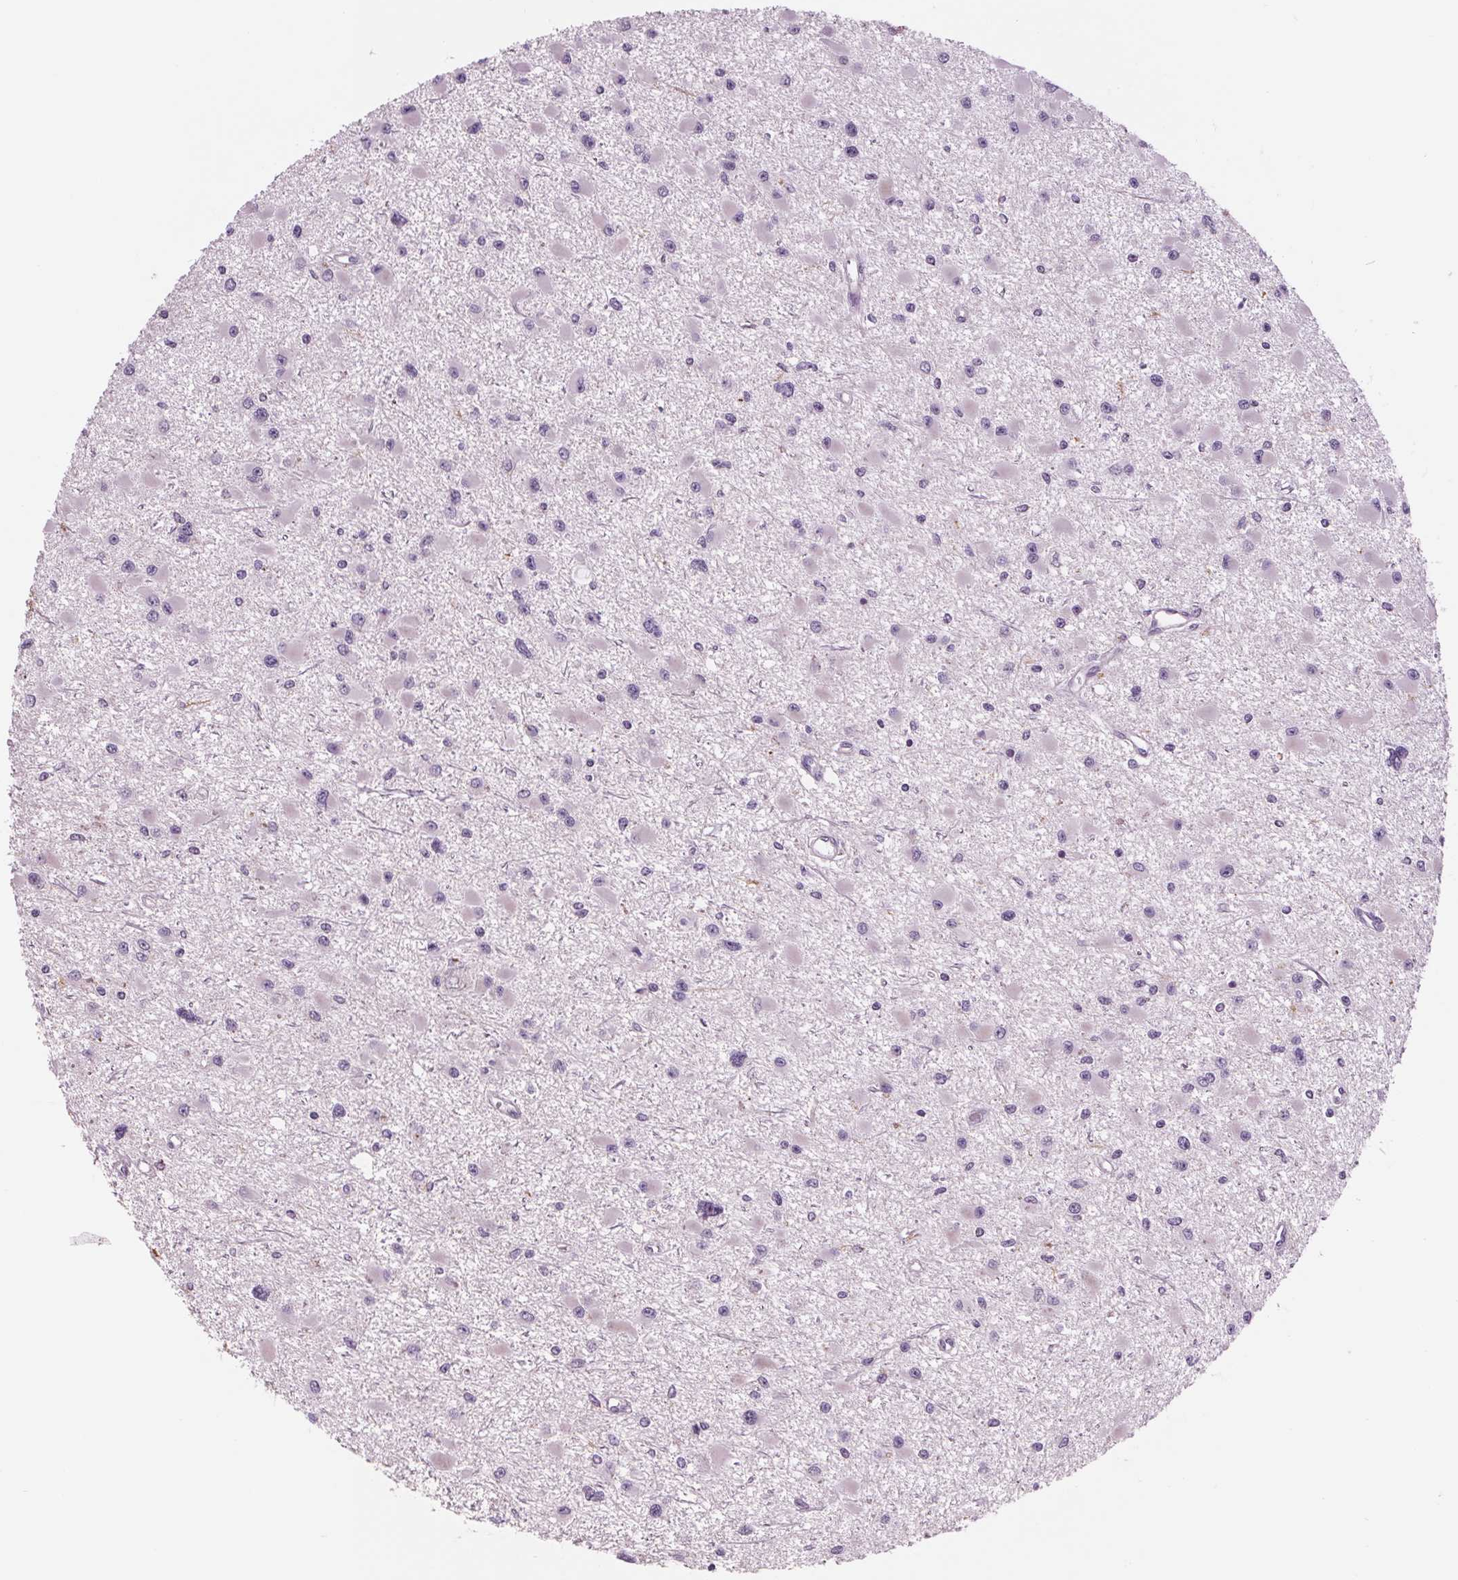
{"staining": {"intensity": "negative", "quantity": "none", "location": "none"}, "tissue": "glioma", "cell_type": "Tumor cells", "image_type": "cancer", "snomed": [{"axis": "morphology", "description": "Glioma, malignant, High grade"}, {"axis": "topography", "description": "Brain"}], "caption": "Tumor cells show no significant protein expression in glioma.", "gene": "SAMD5", "patient": {"sex": "male", "age": 54}}